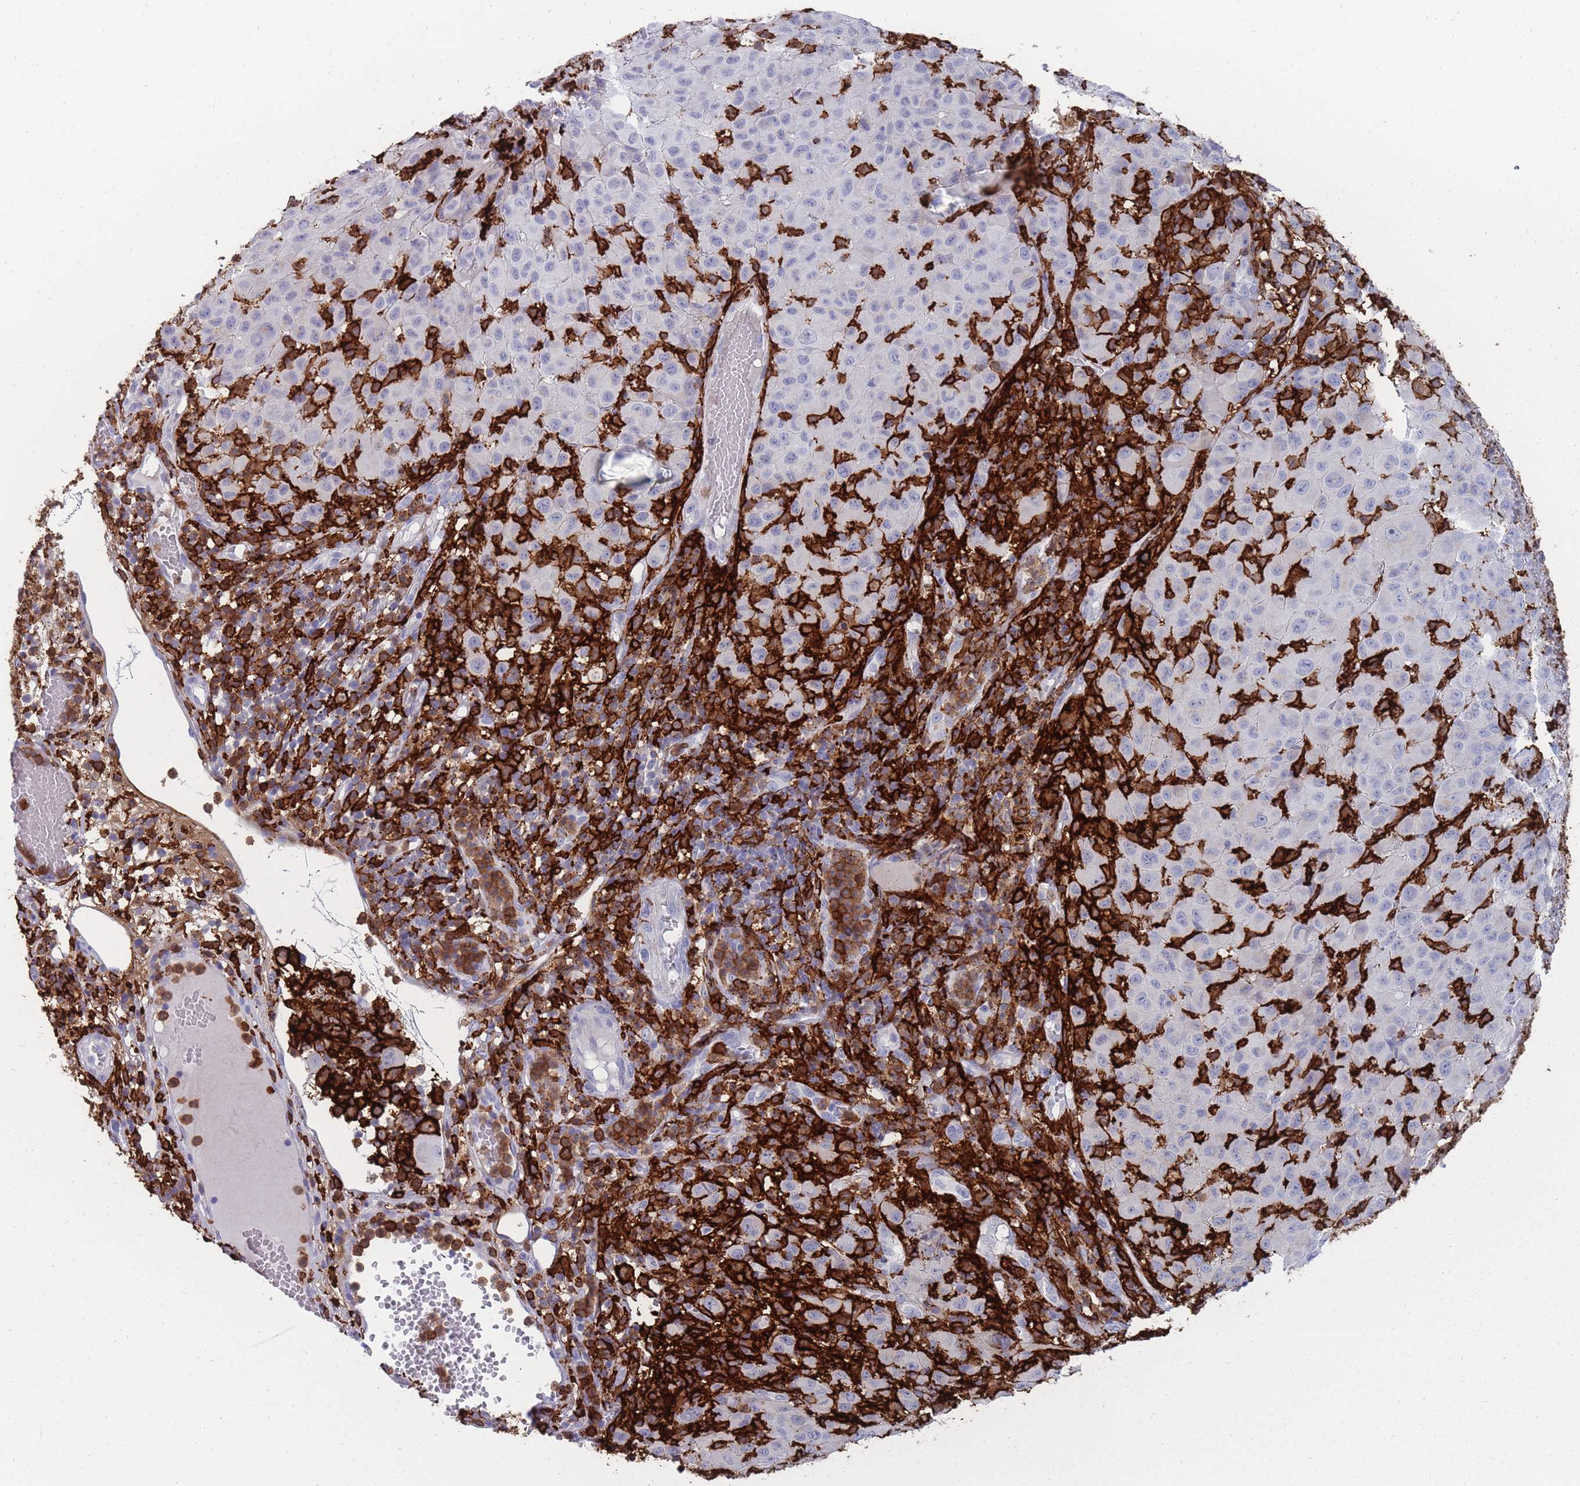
{"staining": {"intensity": "negative", "quantity": "none", "location": "none"}, "tissue": "melanoma", "cell_type": "Tumor cells", "image_type": "cancer", "snomed": [{"axis": "morphology", "description": "Malignant melanoma, NOS"}, {"axis": "topography", "description": "Skin"}], "caption": "Image shows no significant protein positivity in tumor cells of melanoma.", "gene": "AIF1", "patient": {"sex": "male", "age": 73}}